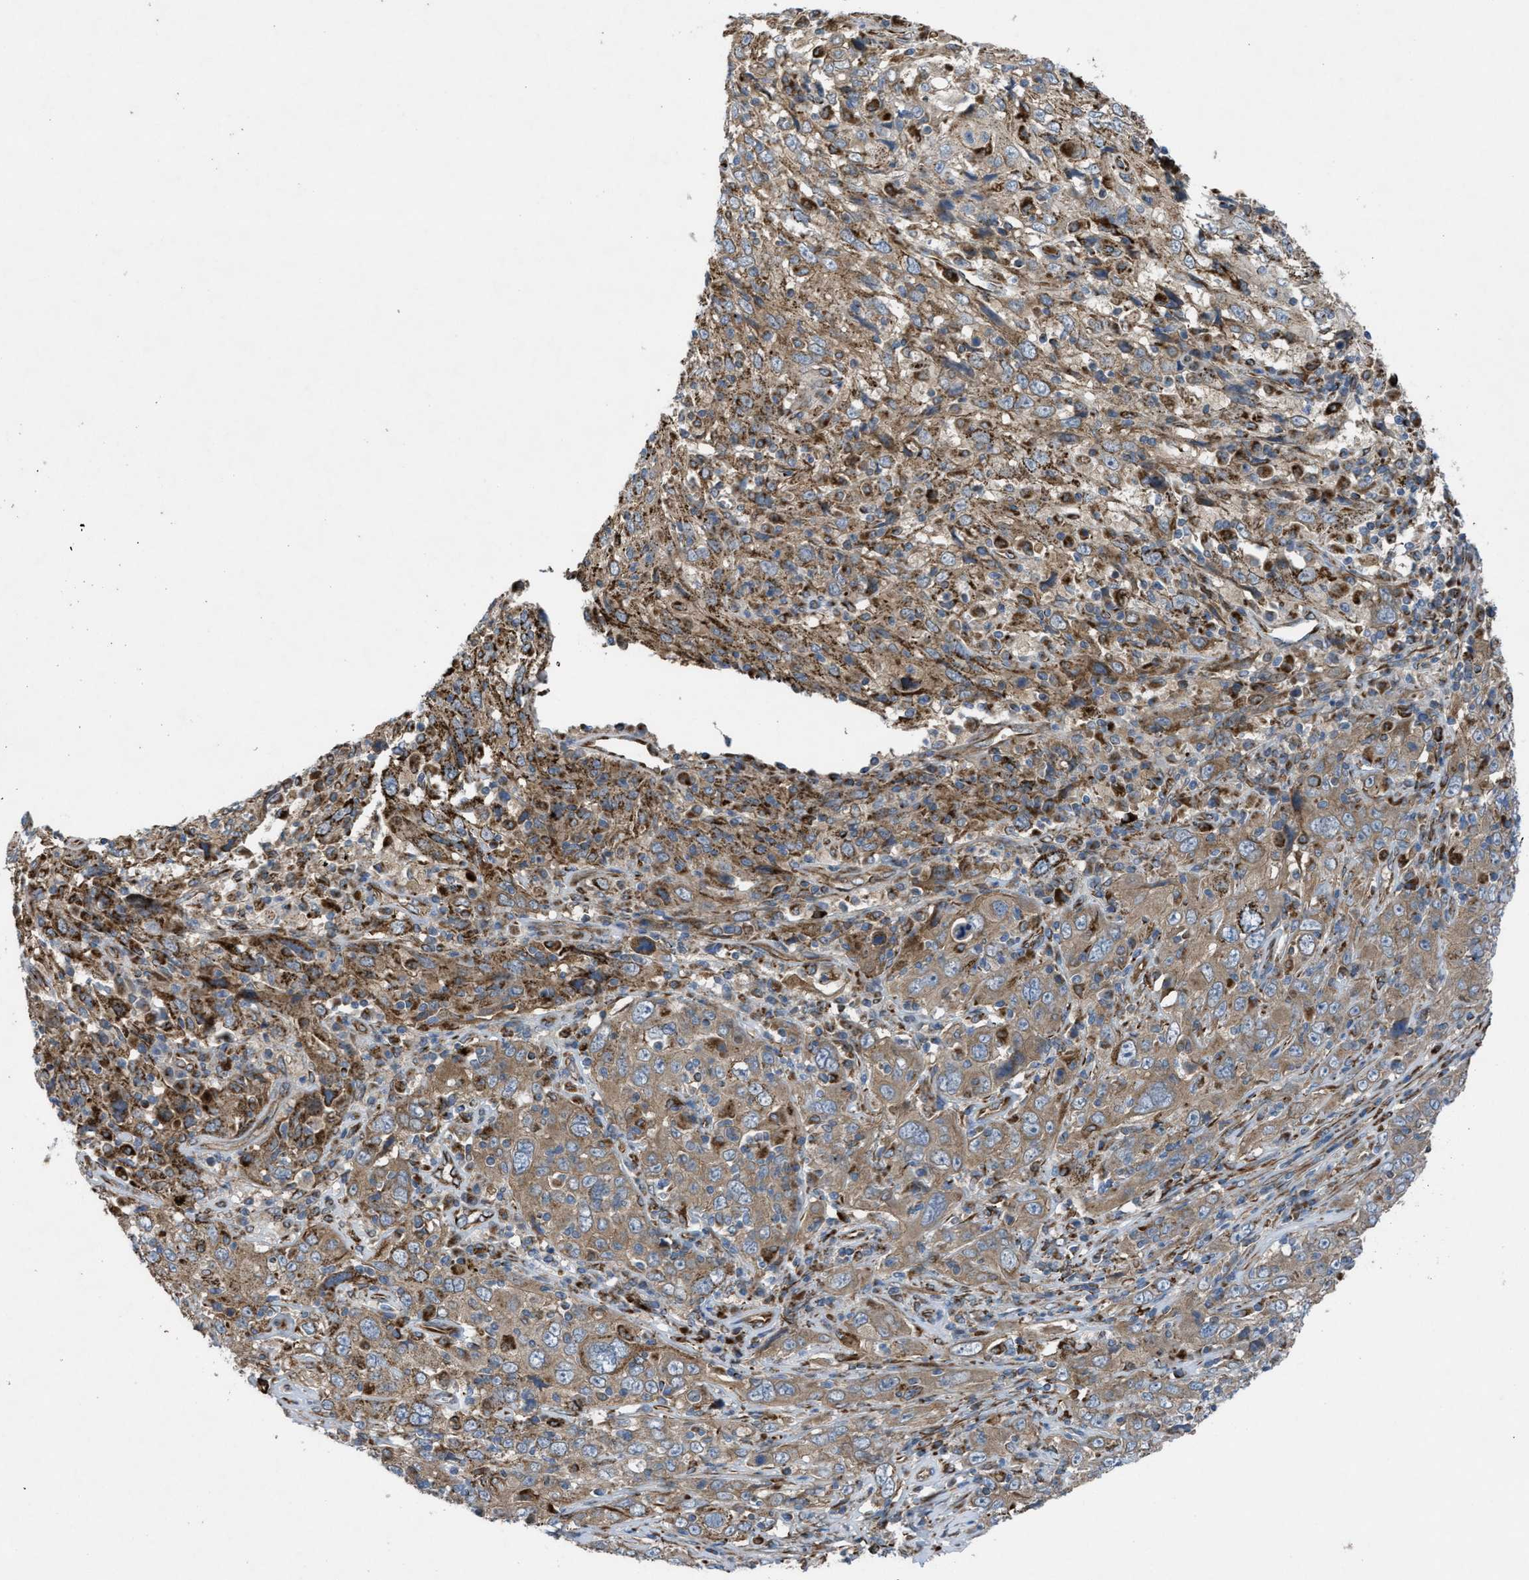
{"staining": {"intensity": "moderate", "quantity": "25%-75%", "location": "cytoplasmic/membranous"}, "tissue": "cervical cancer", "cell_type": "Tumor cells", "image_type": "cancer", "snomed": [{"axis": "morphology", "description": "Squamous cell carcinoma, NOS"}, {"axis": "topography", "description": "Cervix"}], "caption": "The photomicrograph exhibits a brown stain indicating the presence of a protein in the cytoplasmic/membranous of tumor cells in cervical cancer (squamous cell carcinoma). (DAB (3,3'-diaminobenzidine) = brown stain, brightfield microscopy at high magnification).", "gene": "SLC6A9", "patient": {"sex": "female", "age": 46}}